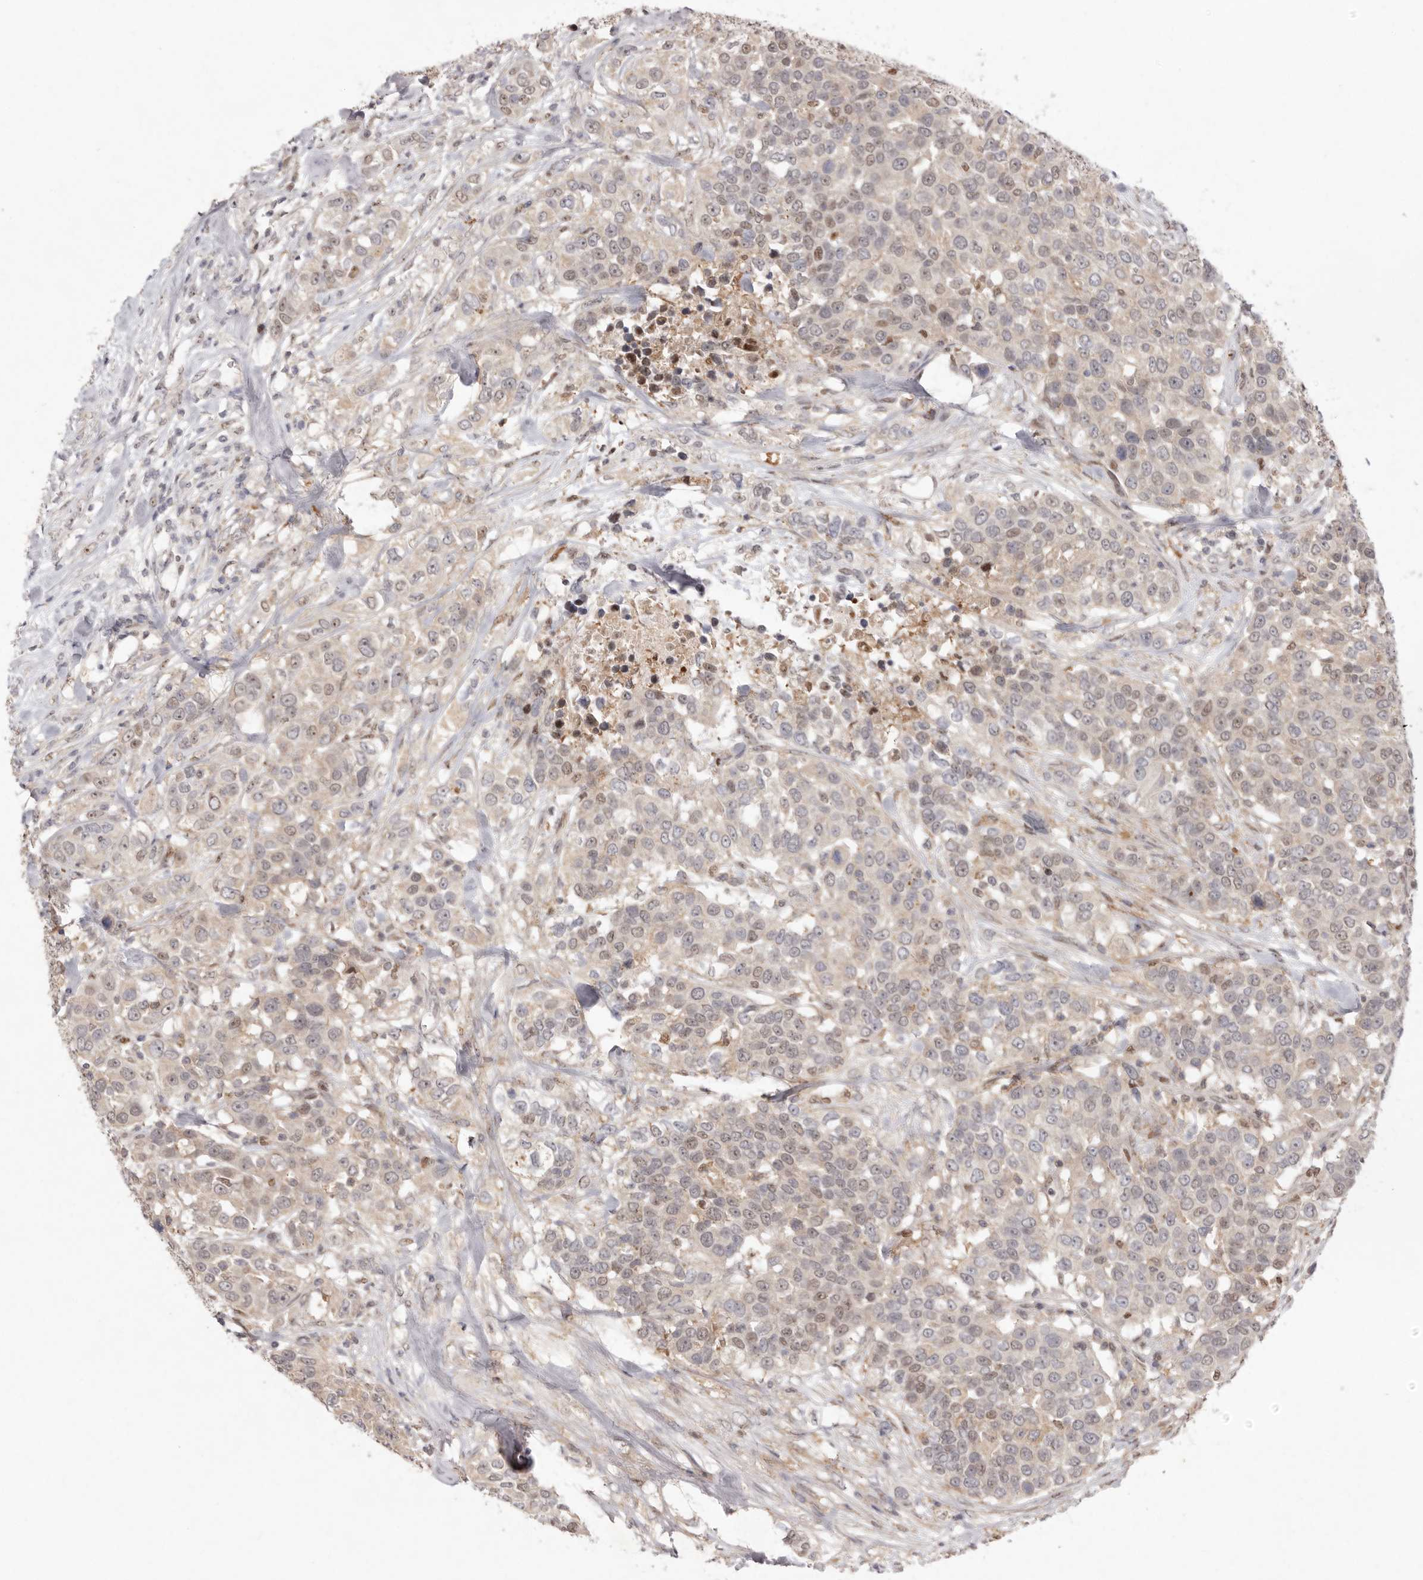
{"staining": {"intensity": "weak", "quantity": "25%-75%", "location": "cytoplasmic/membranous,nuclear"}, "tissue": "urothelial cancer", "cell_type": "Tumor cells", "image_type": "cancer", "snomed": [{"axis": "morphology", "description": "Urothelial carcinoma, High grade"}, {"axis": "topography", "description": "Urinary bladder"}], "caption": "Brown immunohistochemical staining in human urothelial carcinoma (high-grade) demonstrates weak cytoplasmic/membranous and nuclear staining in approximately 25%-75% of tumor cells.", "gene": "TADA1", "patient": {"sex": "female", "age": 80}}